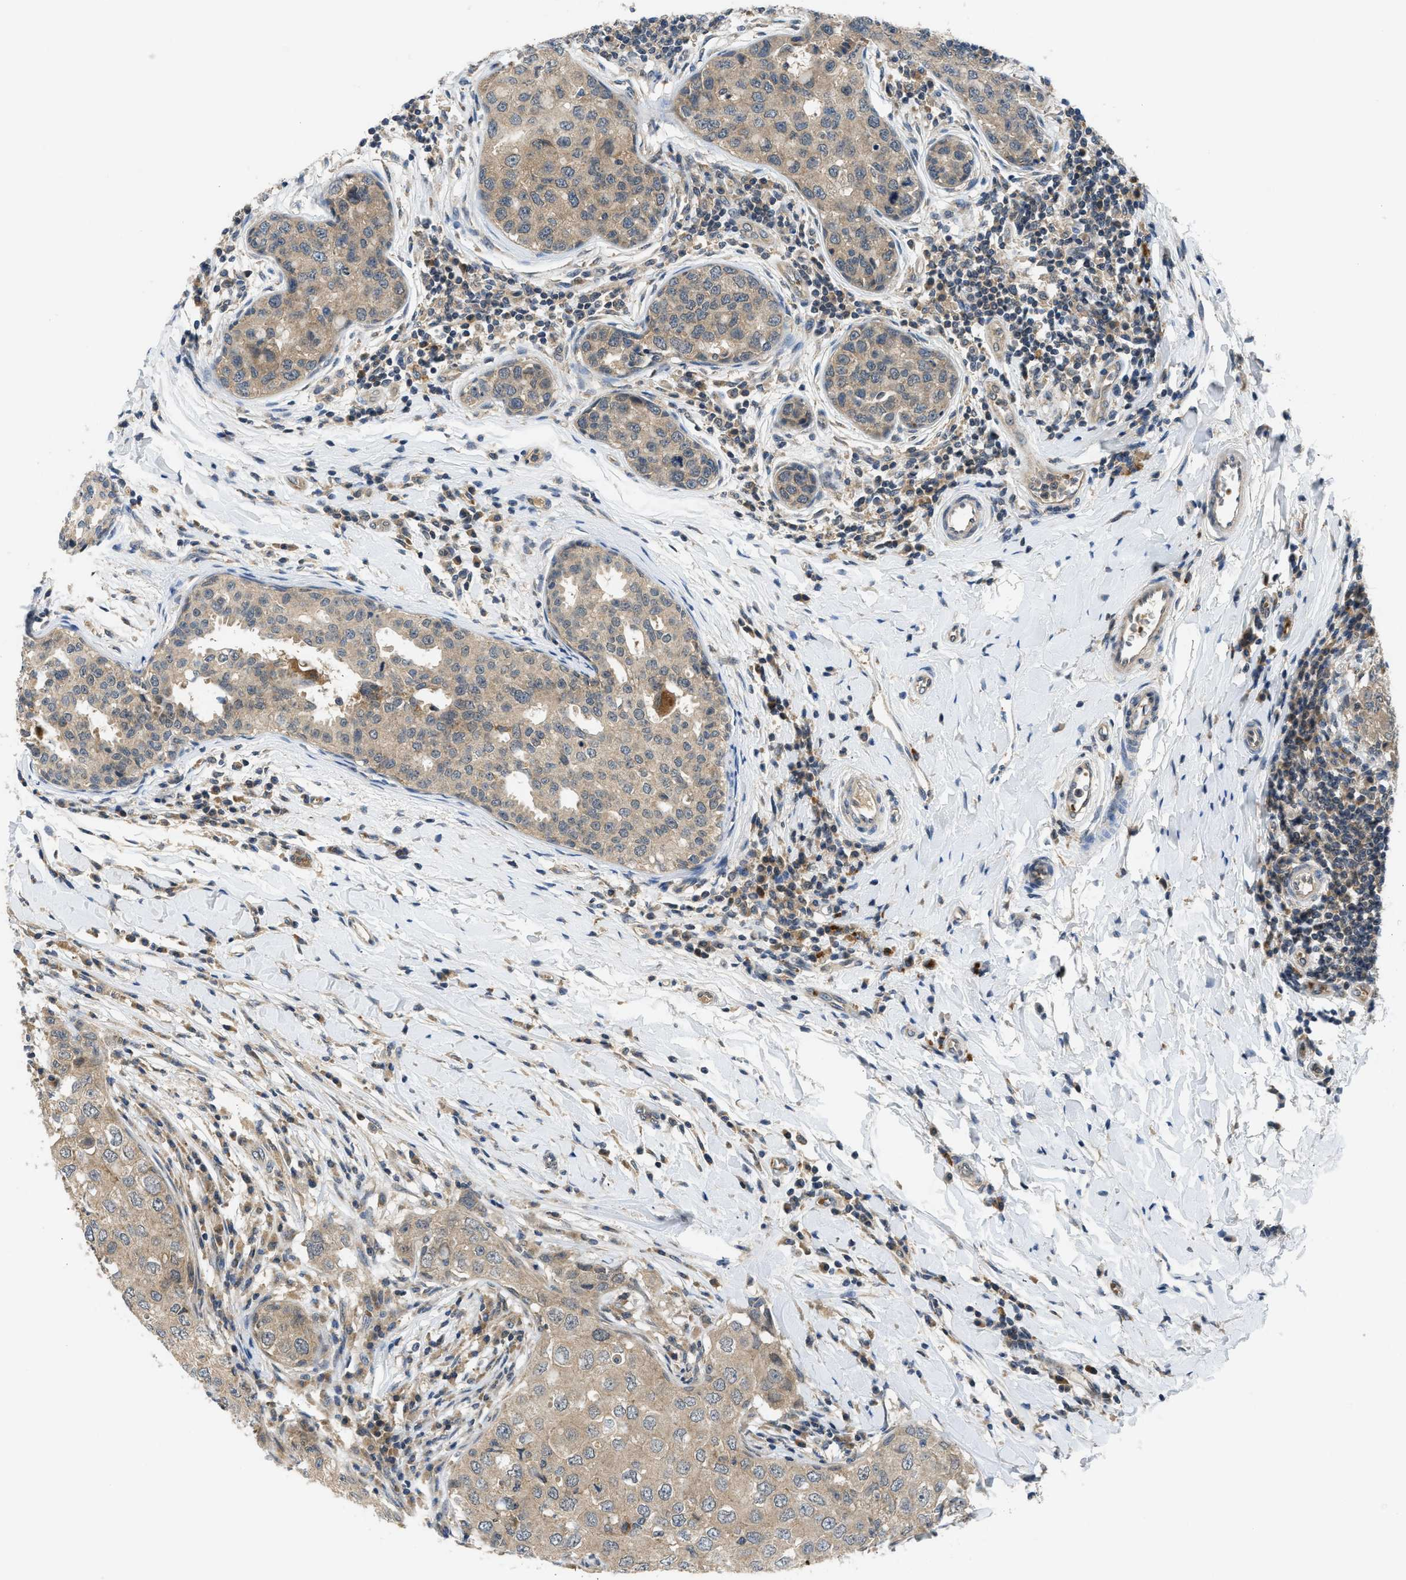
{"staining": {"intensity": "weak", "quantity": ">75%", "location": "cytoplasmic/membranous"}, "tissue": "breast cancer", "cell_type": "Tumor cells", "image_type": "cancer", "snomed": [{"axis": "morphology", "description": "Duct carcinoma"}, {"axis": "topography", "description": "Breast"}], "caption": "The immunohistochemical stain shows weak cytoplasmic/membranous staining in tumor cells of infiltrating ductal carcinoma (breast) tissue. Nuclei are stained in blue.", "gene": "PDE7A", "patient": {"sex": "female", "age": 27}}